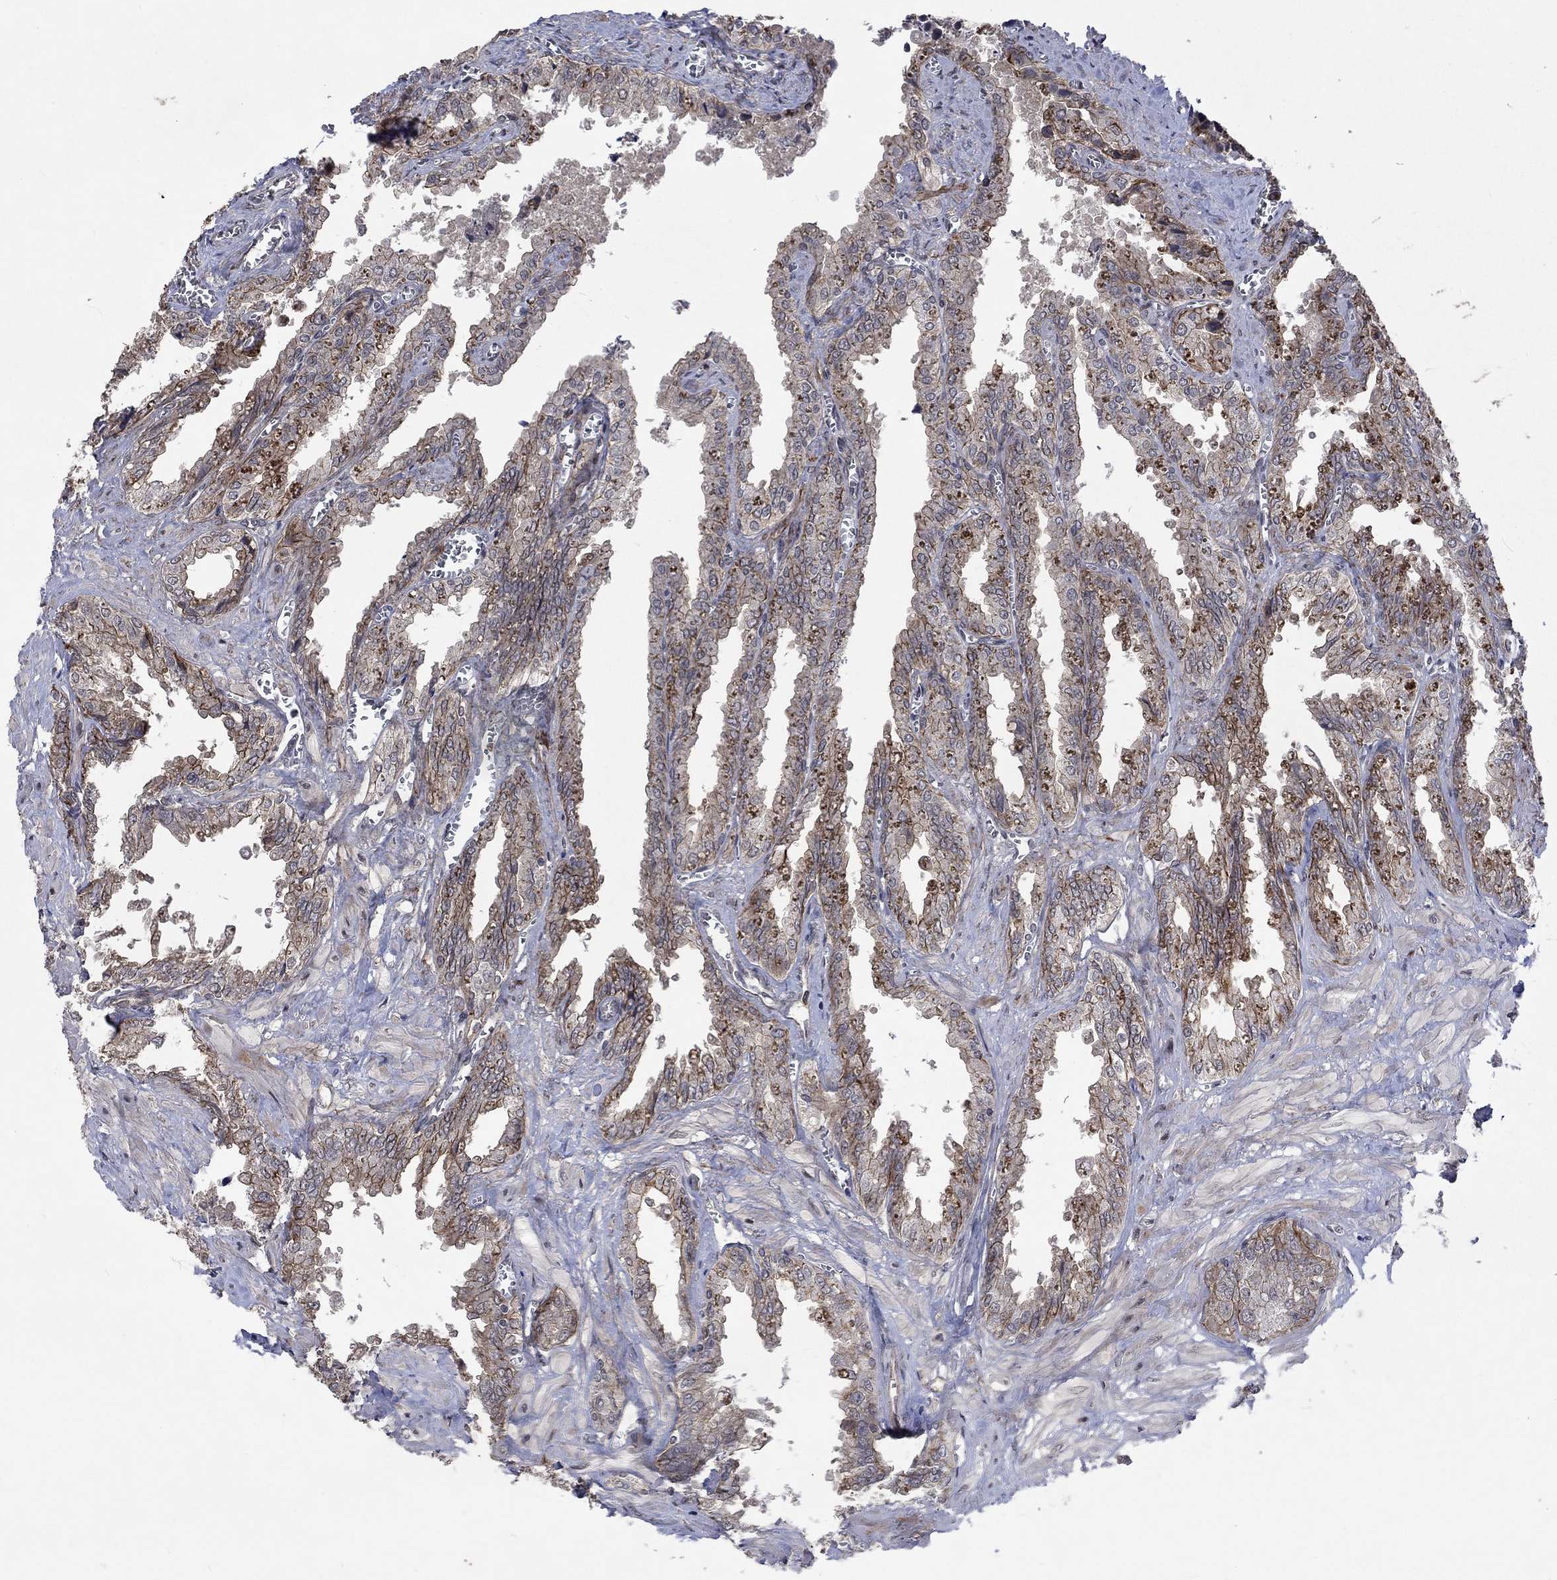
{"staining": {"intensity": "strong", "quantity": "25%-75%", "location": "cytoplasmic/membranous"}, "tissue": "seminal vesicle", "cell_type": "Glandular cells", "image_type": "normal", "snomed": [{"axis": "morphology", "description": "Normal tissue, NOS"}, {"axis": "topography", "description": "Seminal veicle"}], "caption": "High-power microscopy captured an IHC image of normal seminal vesicle, revealing strong cytoplasmic/membranous staining in approximately 25%-75% of glandular cells.", "gene": "PPP1R9A", "patient": {"sex": "male", "age": 67}}